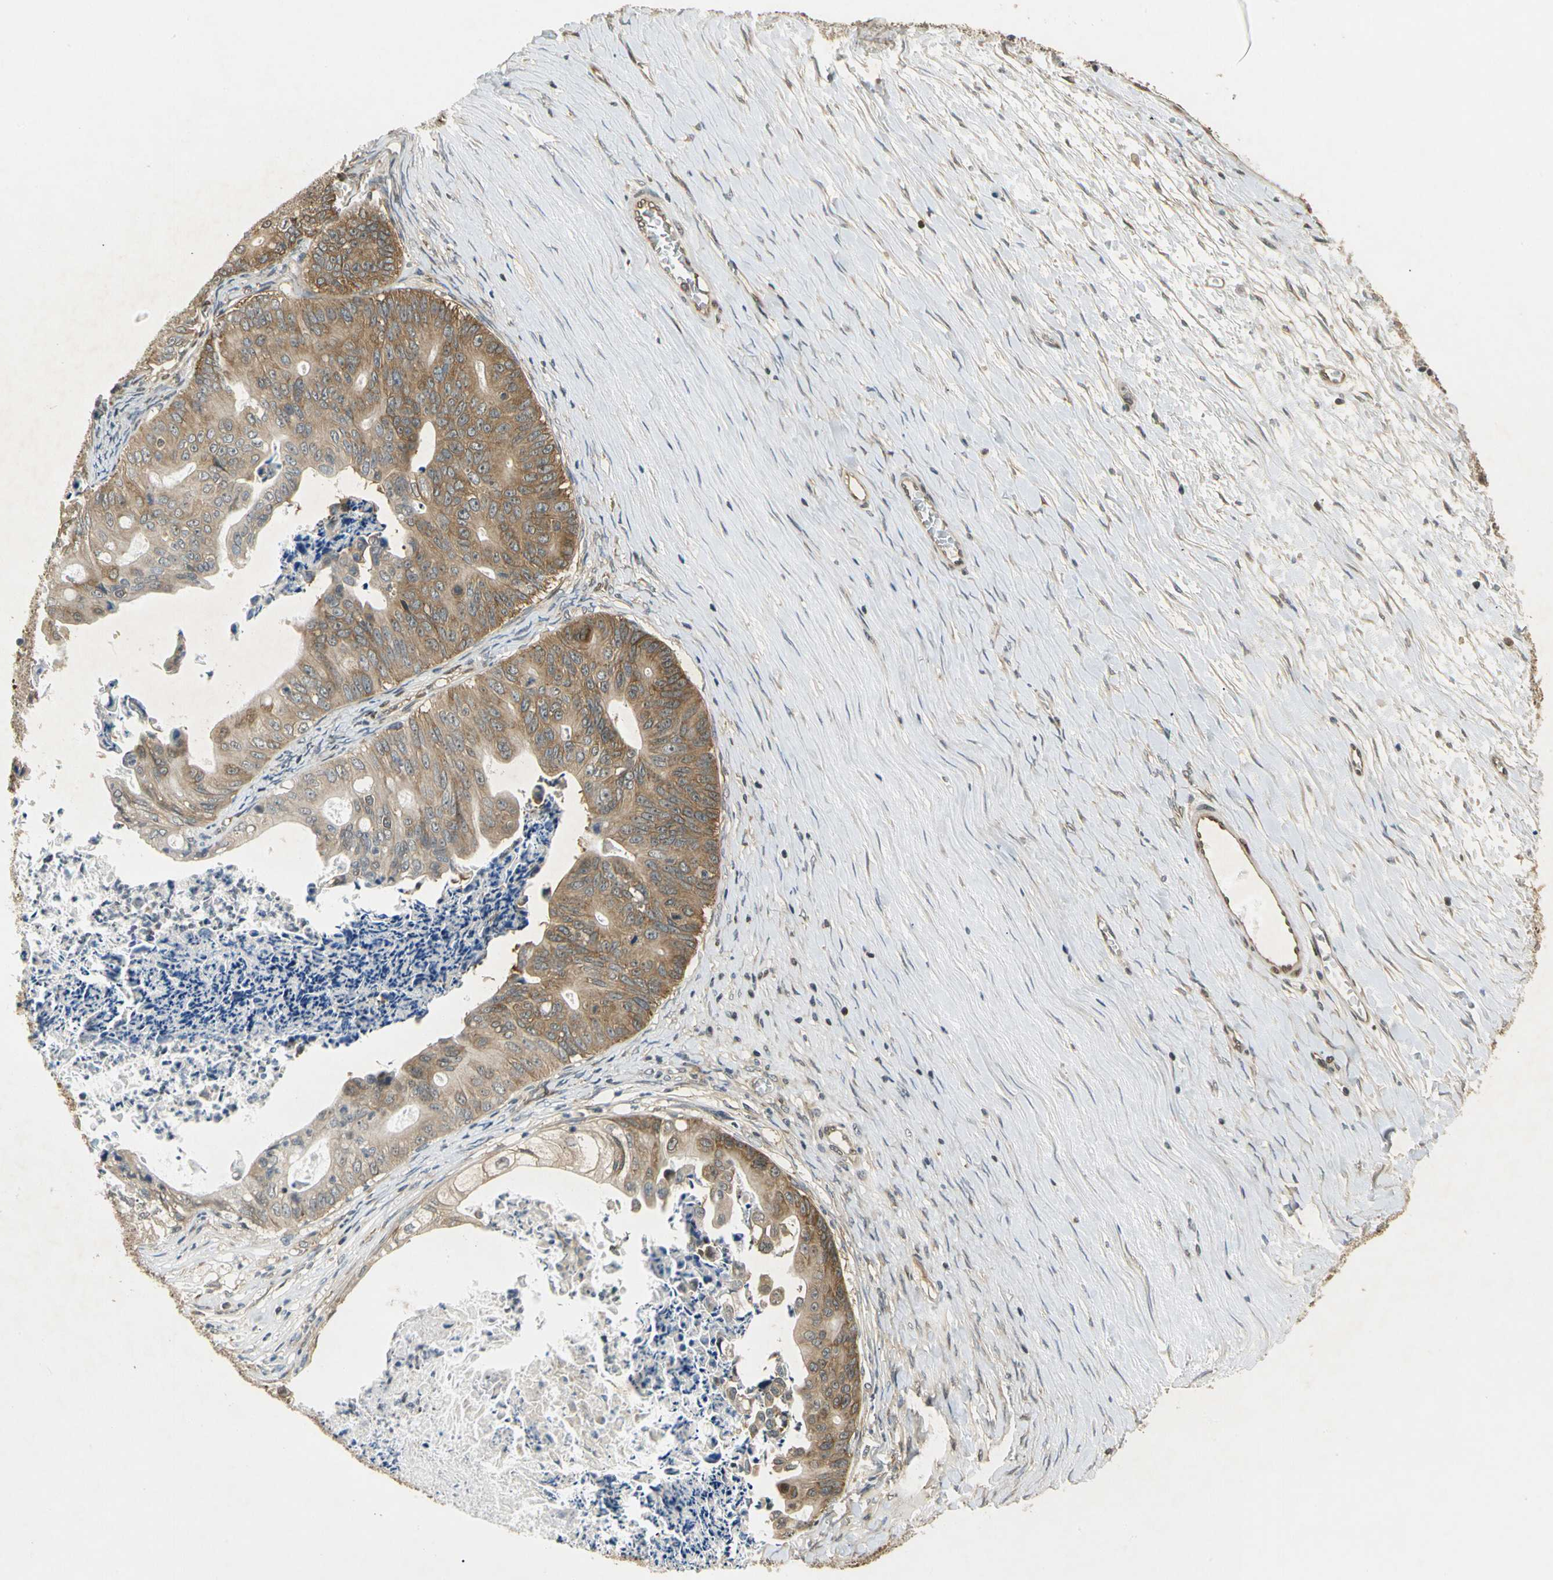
{"staining": {"intensity": "moderate", "quantity": ">75%", "location": "cytoplasmic/membranous"}, "tissue": "ovarian cancer", "cell_type": "Tumor cells", "image_type": "cancer", "snomed": [{"axis": "morphology", "description": "Cystadenocarcinoma, mucinous, NOS"}, {"axis": "topography", "description": "Ovary"}], "caption": "The immunohistochemical stain highlights moderate cytoplasmic/membranous positivity in tumor cells of ovarian cancer tissue. (IHC, brightfield microscopy, high magnification).", "gene": "EIF1AX", "patient": {"sex": "female", "age": 37}}